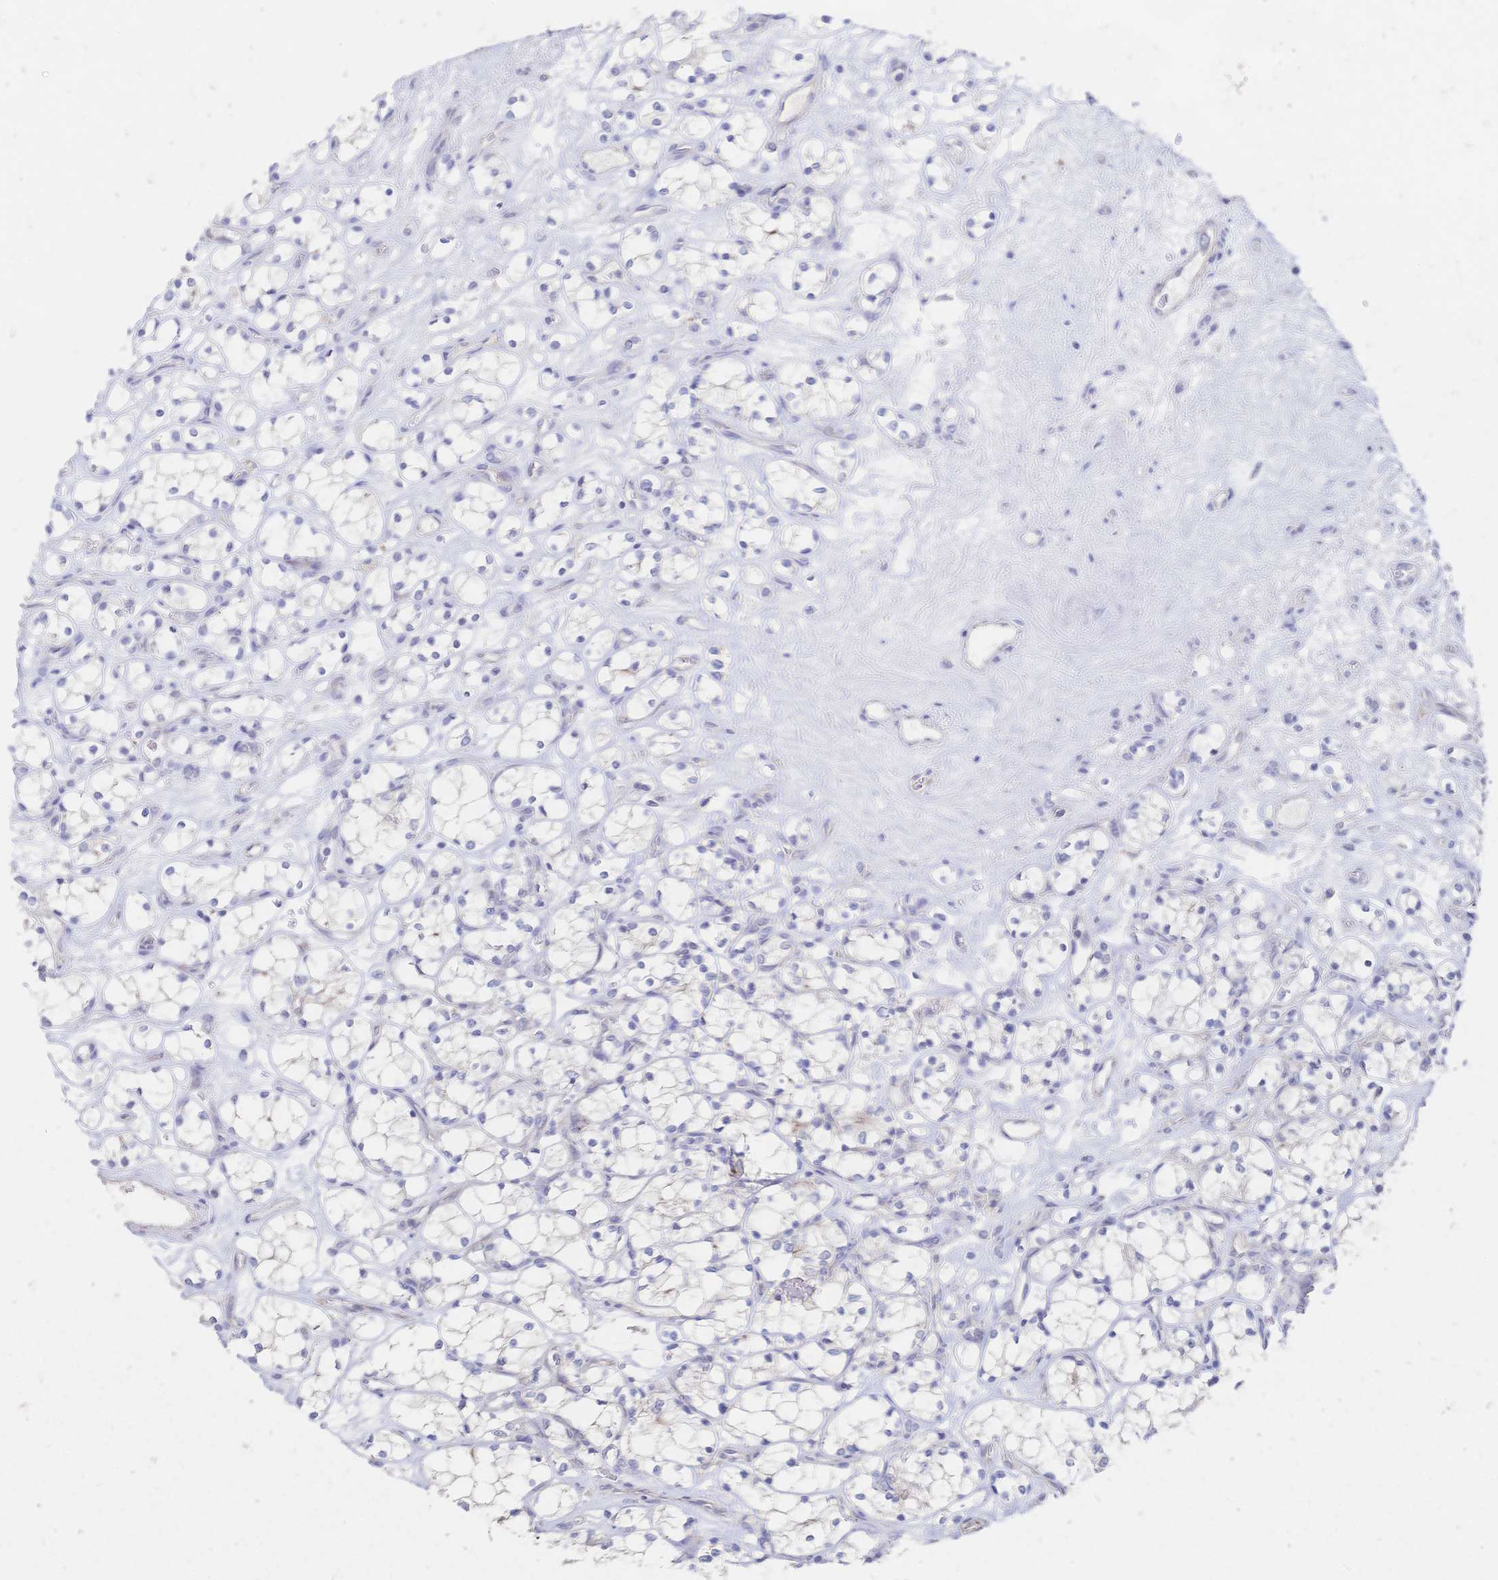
{"staining": {"intensity": "negative", "quantity": "none", "location": "none"}, "tissue": "renal cancer", "cell_type": "Tumor cells", "image_type": "cancer", "snomed": [{"axis": "morphology", "description": "Adenocarcinoma, NOS"}, {"axis": "topography", "description": "Kidney"}], "caption": "Renal cancer stained for a protein using immunohistochemistry displays no expression tumor cells.", "gene": "VWC2L", "patient": {"sex": "female", "age": 69}}